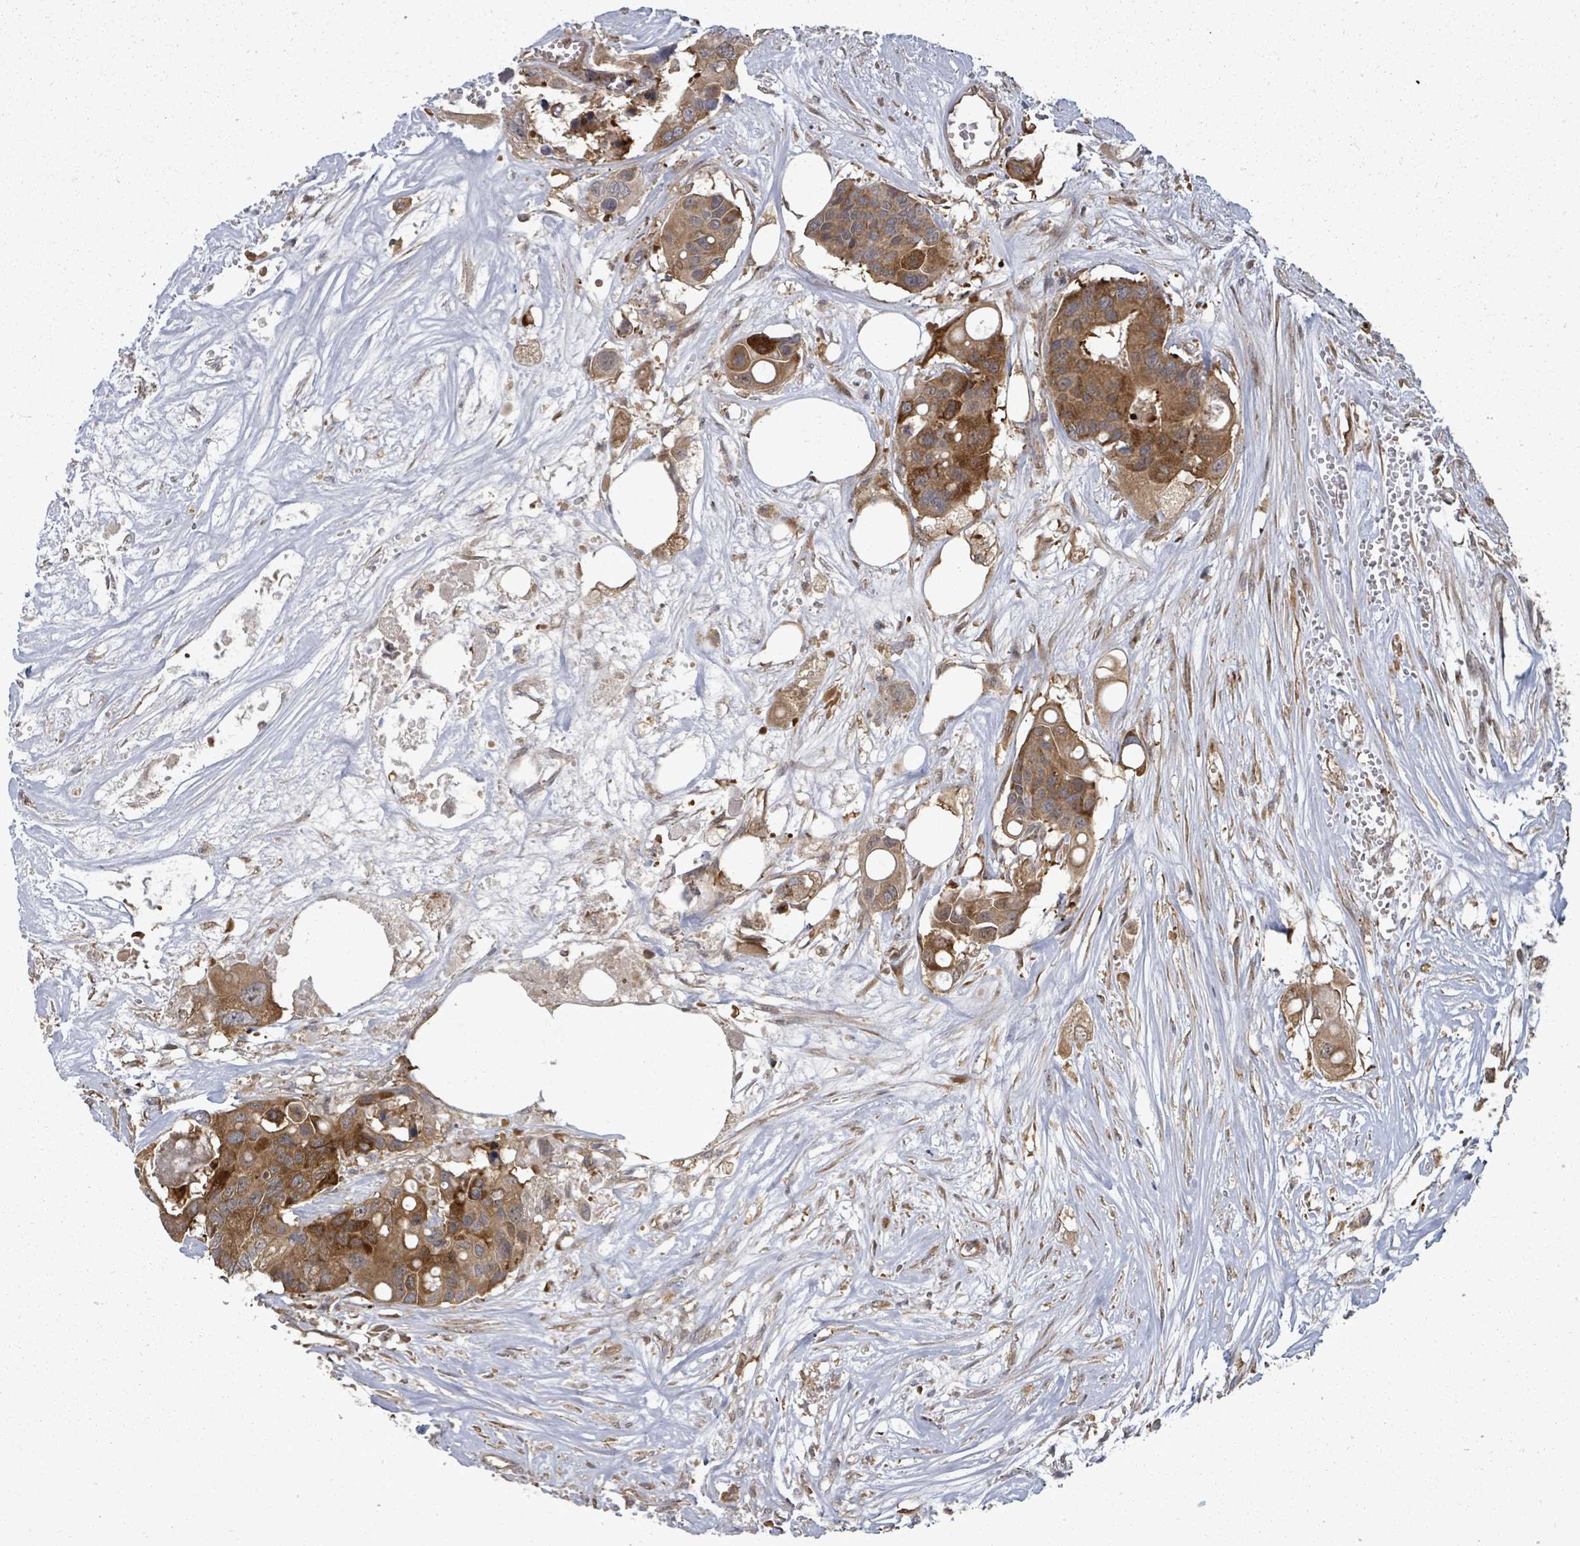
{"staining": {"intensity": "strong", "quantity": ">75%", "location": "cytoplasmic/membranous"}, "tissue": "colorectal cancer", "cell_type": "Tumor cells", "image_type": "cancer", "snomed": [{"axis": "morphology", "description": "Adenocarcinoma, NOS"}, {"axis": "topography", "description": "Colon"}], "caption": "Human colorectal adenocarcinoma stained with a protein marker demonstrates strong staining in tumor cells.", "gene": "EIF3C", "patient": {"sex": "male", "age": 77}}